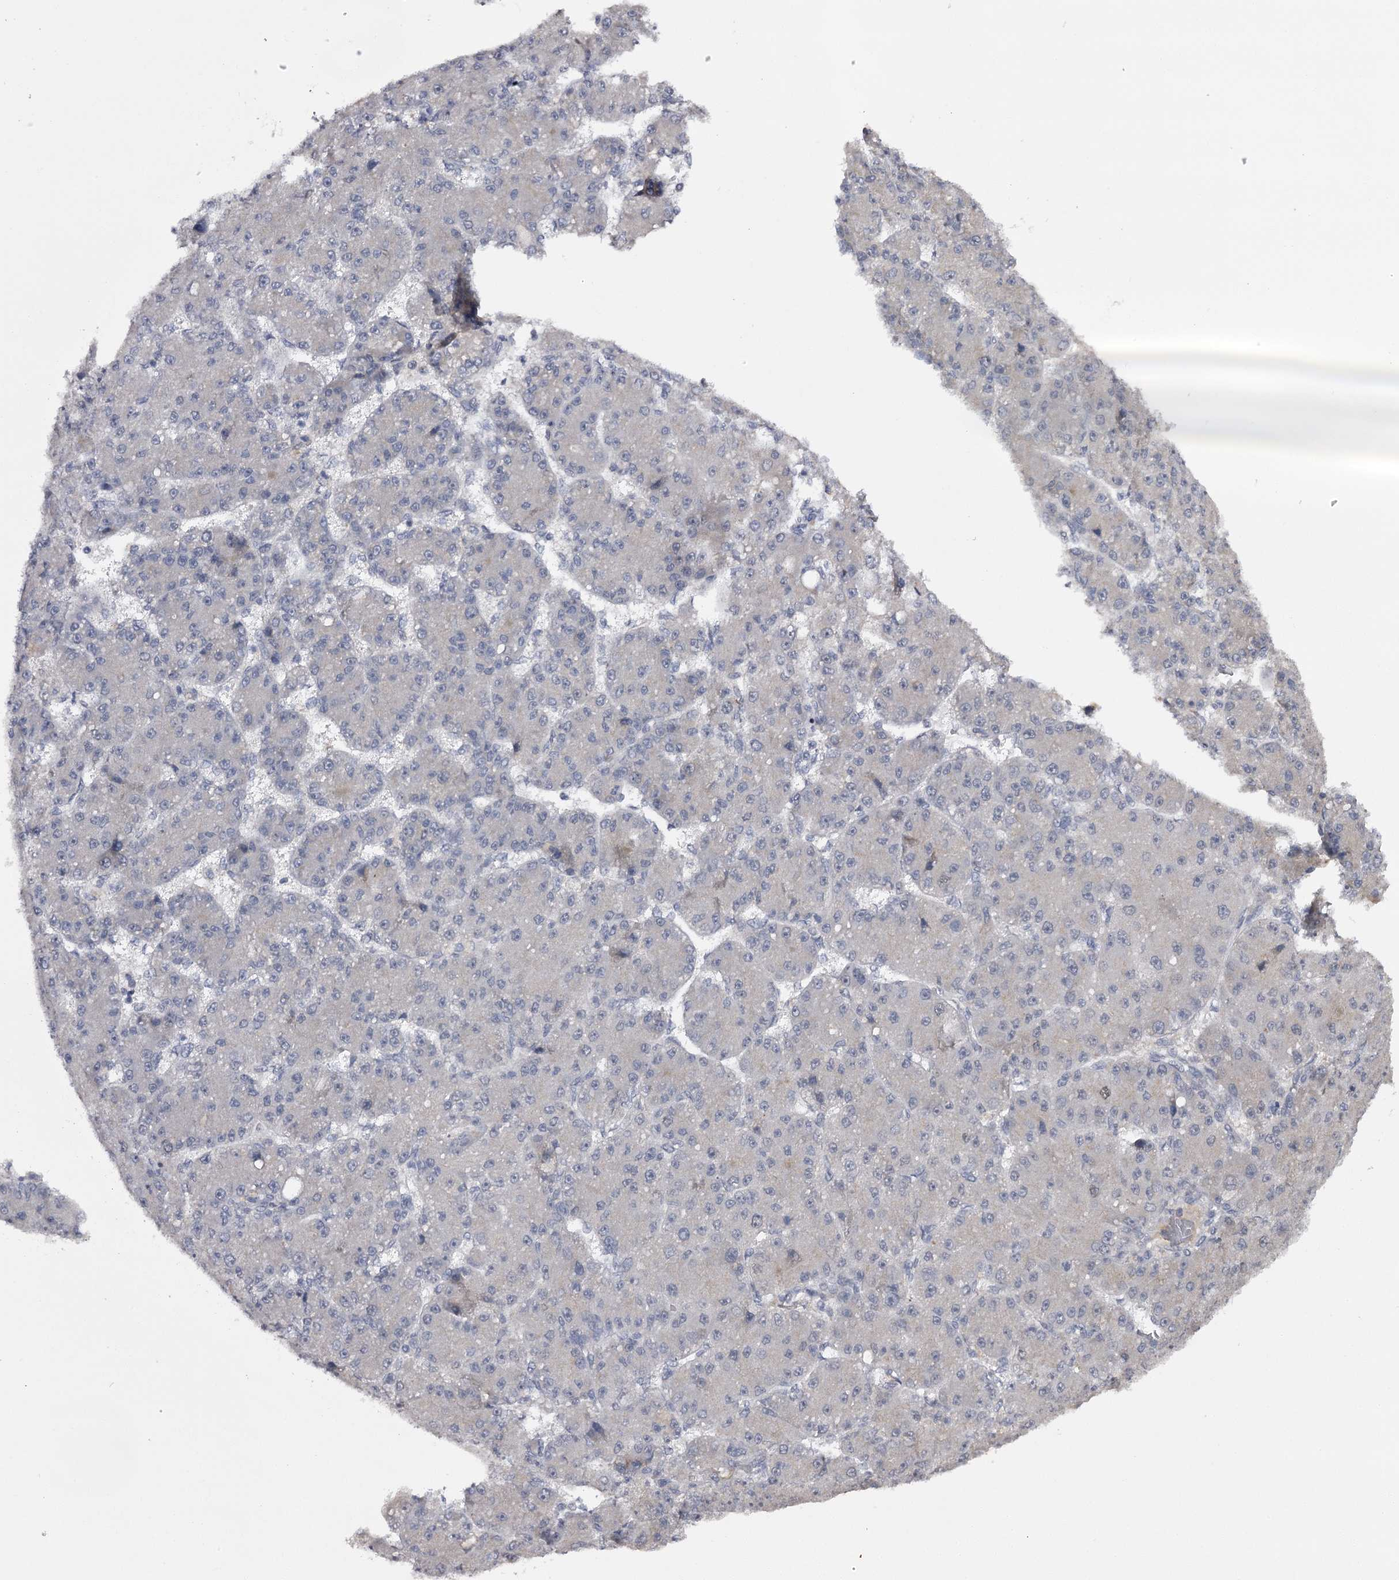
{"staining": {"intensity": "negative", "quantity": "none", "location": "none"}, "tissue": "liver cancer", "cell_type": "Tumor cells", "image_type": "cancer", "snomed": [{"axis": "morphology", "description": "Carcinoma, Hepatocellular, NOS"}, {"axis": "topography", "description": "Liver"}], "caption": "Tumor cells are negative for brown protein staining in liver cancer.", "gene": "GTSF1", "patient": {"sex": "male", "age": 67}}